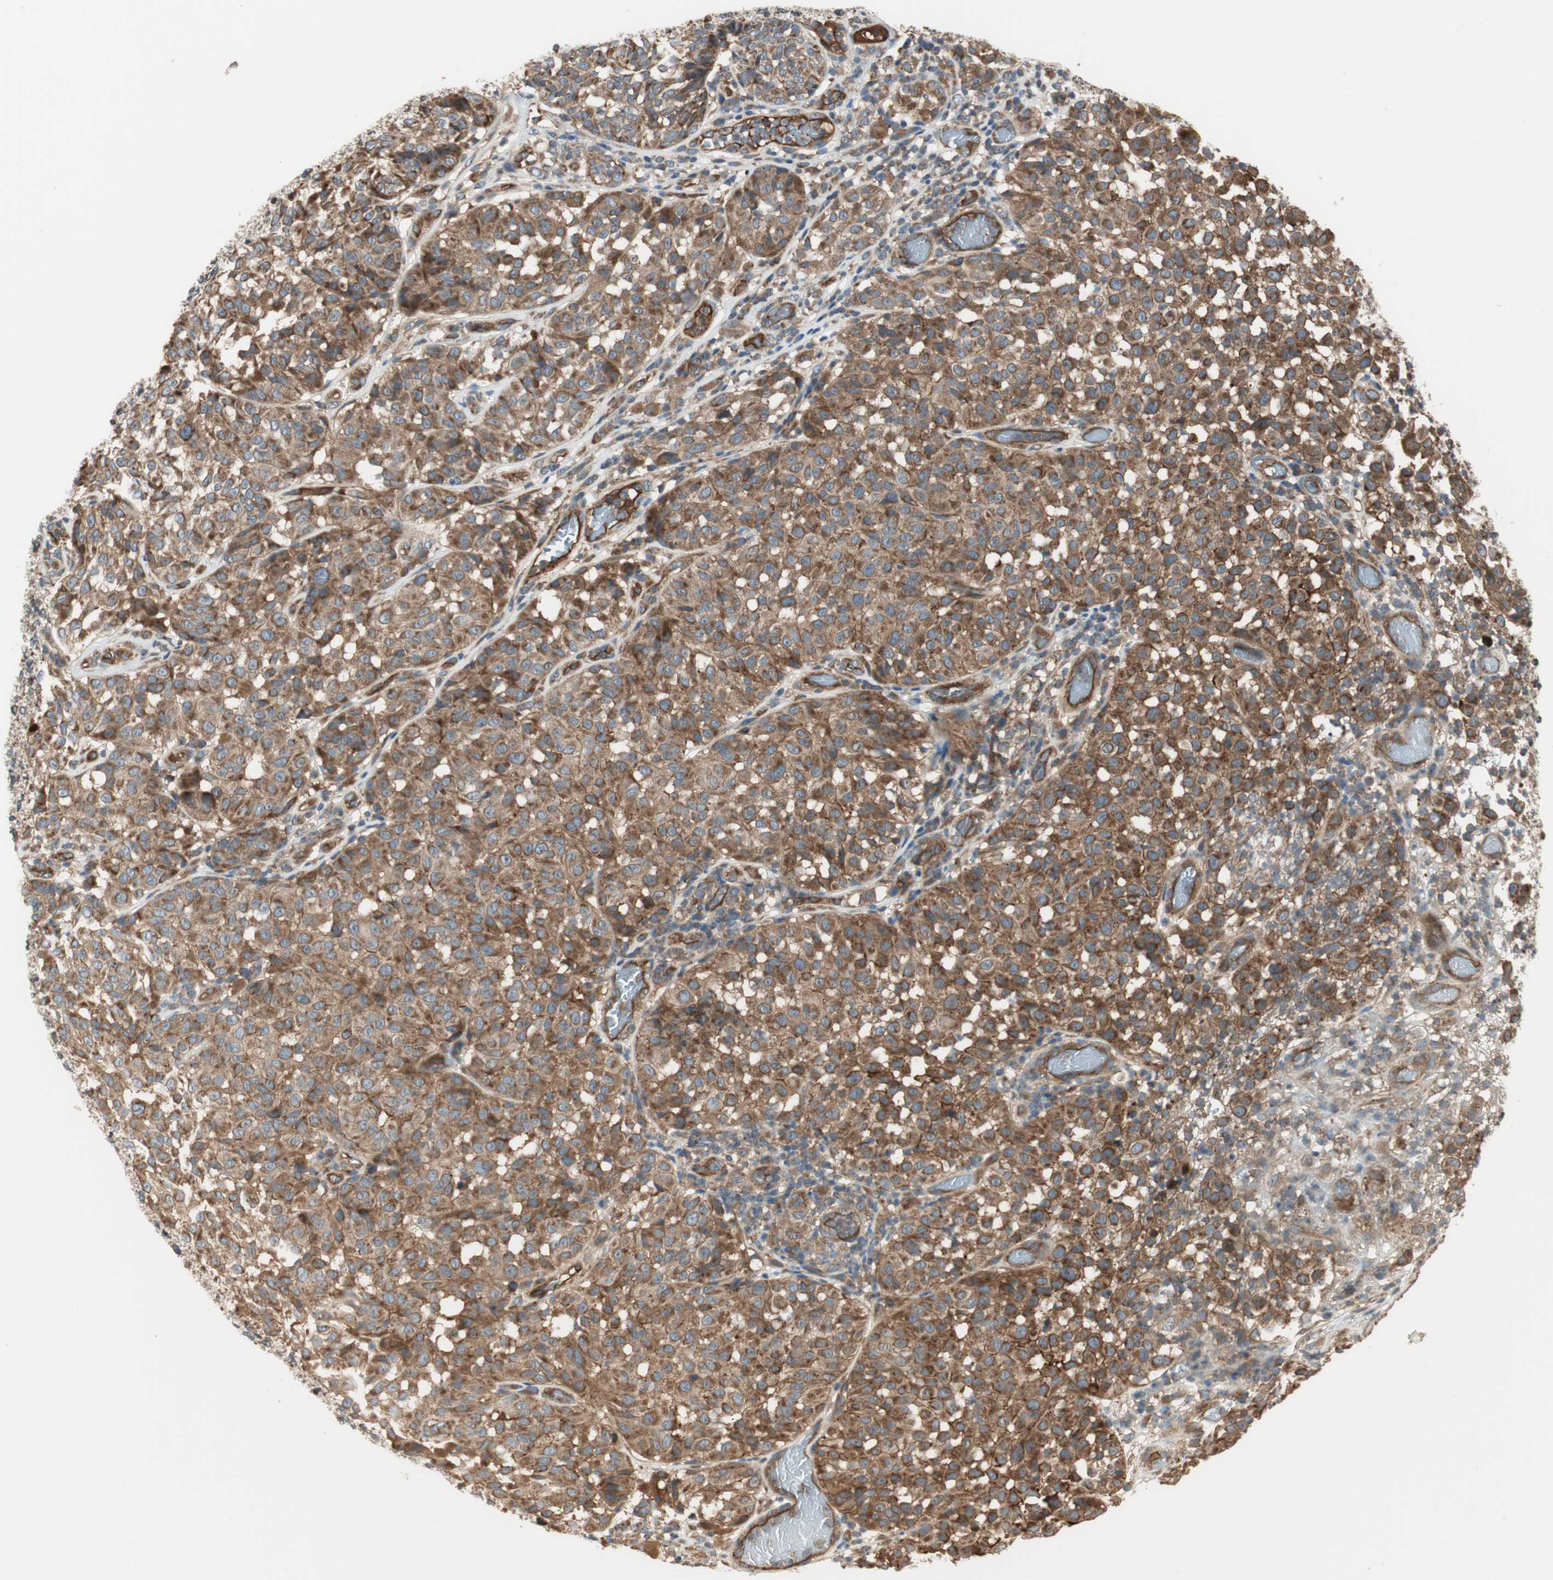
{"staining": {"intensity": "strong", "quantity": ">75%", "location": "cytoplasmic/membranous"}, "tissue": "melanoma", "cell_type": "Tumor cells", "image_type": "cancer", "snomed": [{"axis": "morphology", "description": "Malignant melanoma, NOS"}, {"axis": "topography", "description": "Skin"}], "caption": "DAB immunohistochemical staining of malignant melanoma demonstrates strong cytoplasmic/membranous protein positivity in approximately >75% of tumor cells.", "gene": "CTTNBP2NL", "patient": {"sex": "female", "age": 46}}